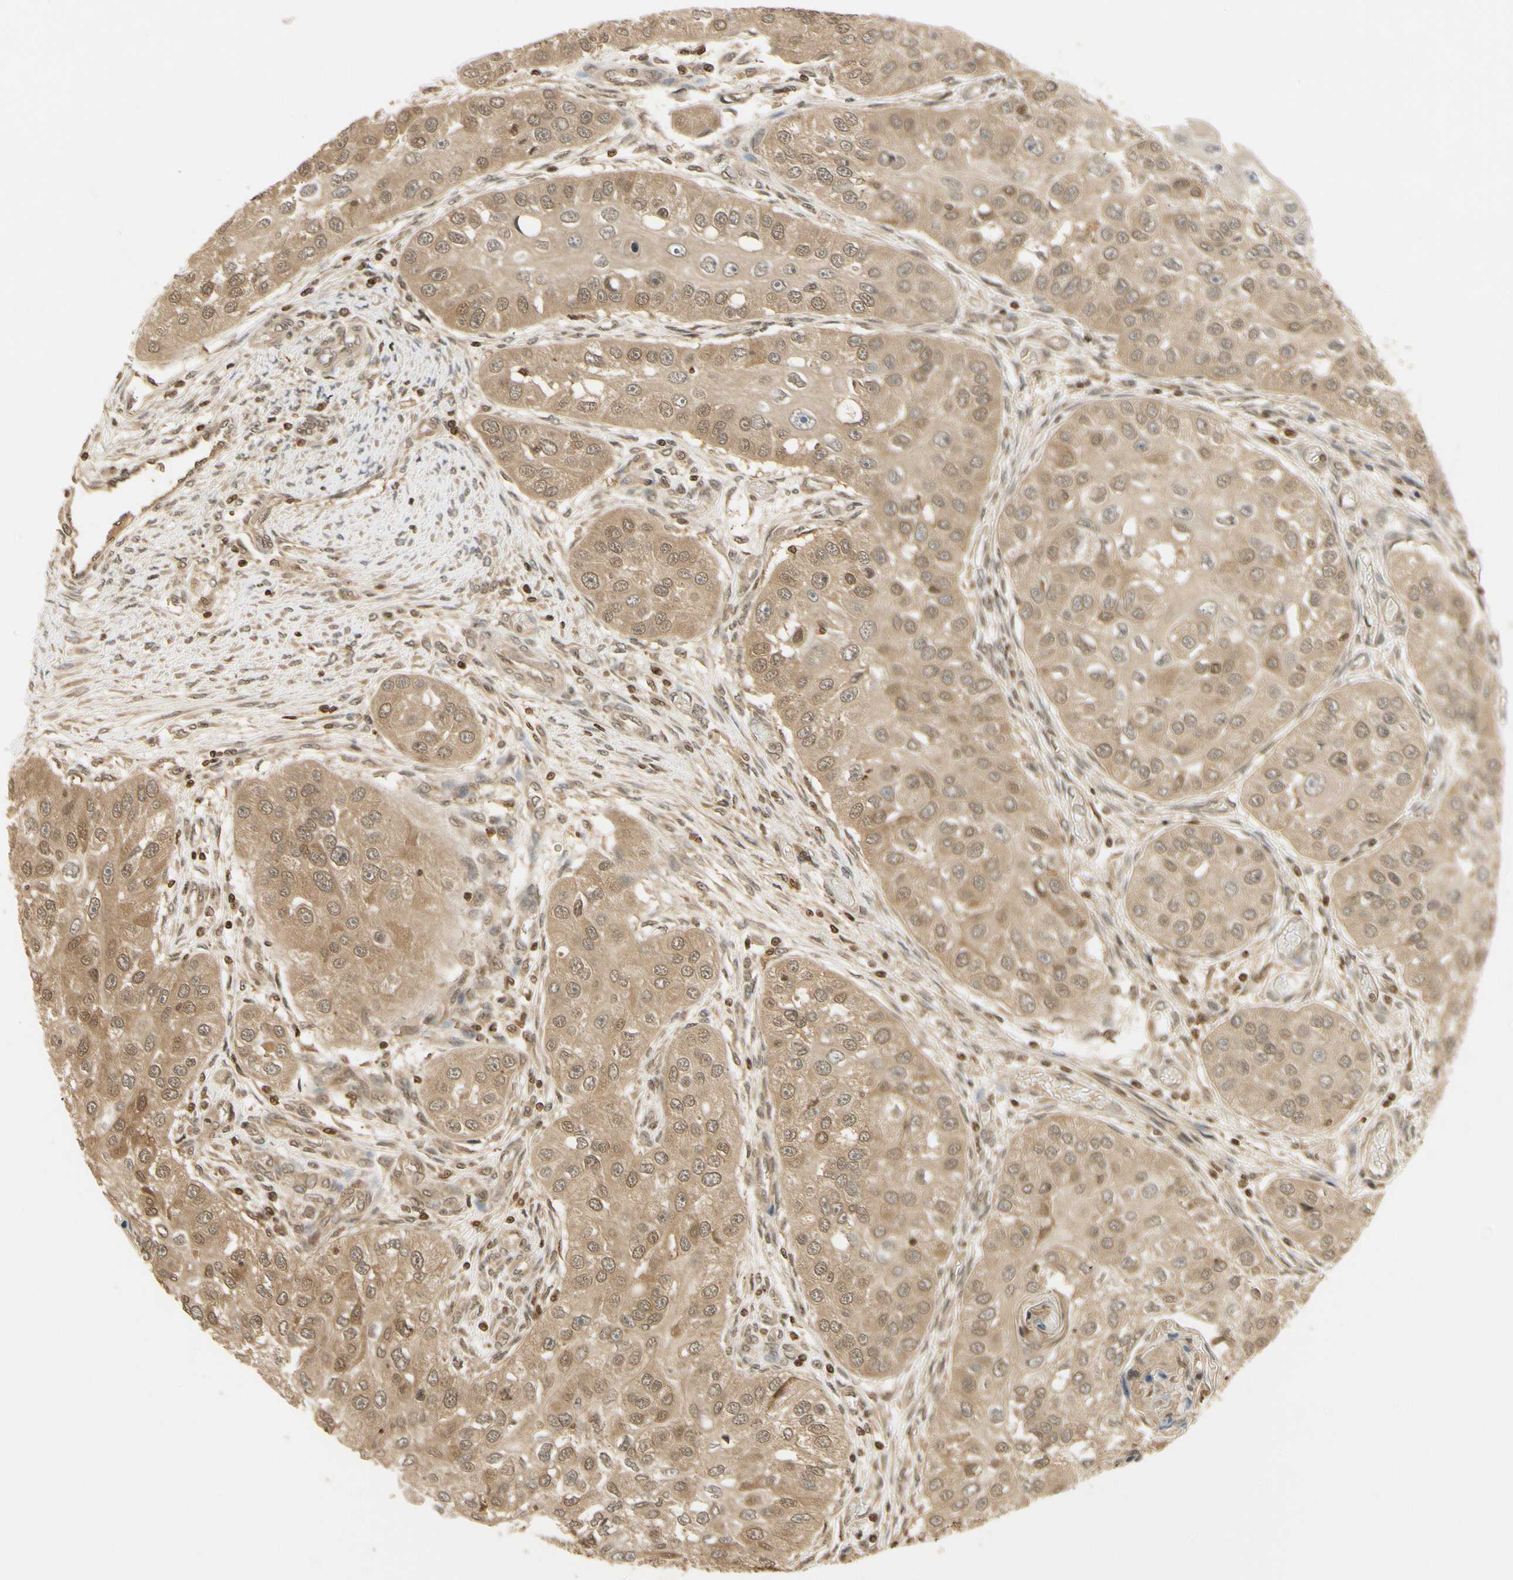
{"staining": {"intensity": "weak", "quantity": ">75%", "location": "cytoplasmic/membranous,nuclear"}, "tissue": "head and neck cancer", "cell_type": "Tumor cells", "image_type": "cancer", "snomed": [{"axis": "morphology", "description": "Normal tissue, NOS"}, {"axis": "morphology", "description": "Squamous cell carcinoma, NOS"}, {"axis": "topography", "description": "Skeletal muscle"}, {"axis": "topography", "description": "Head-Neck"}], "caption": "Head and neck cancer stained for a protein reveals weak cytoplasmic/membranous and nuclear positivity in tumor cells. The protein is shown in brown color, while the nuclei are stained blue.", "gene": "SOD1", "patient": {"sex": "male", "age": 51}}